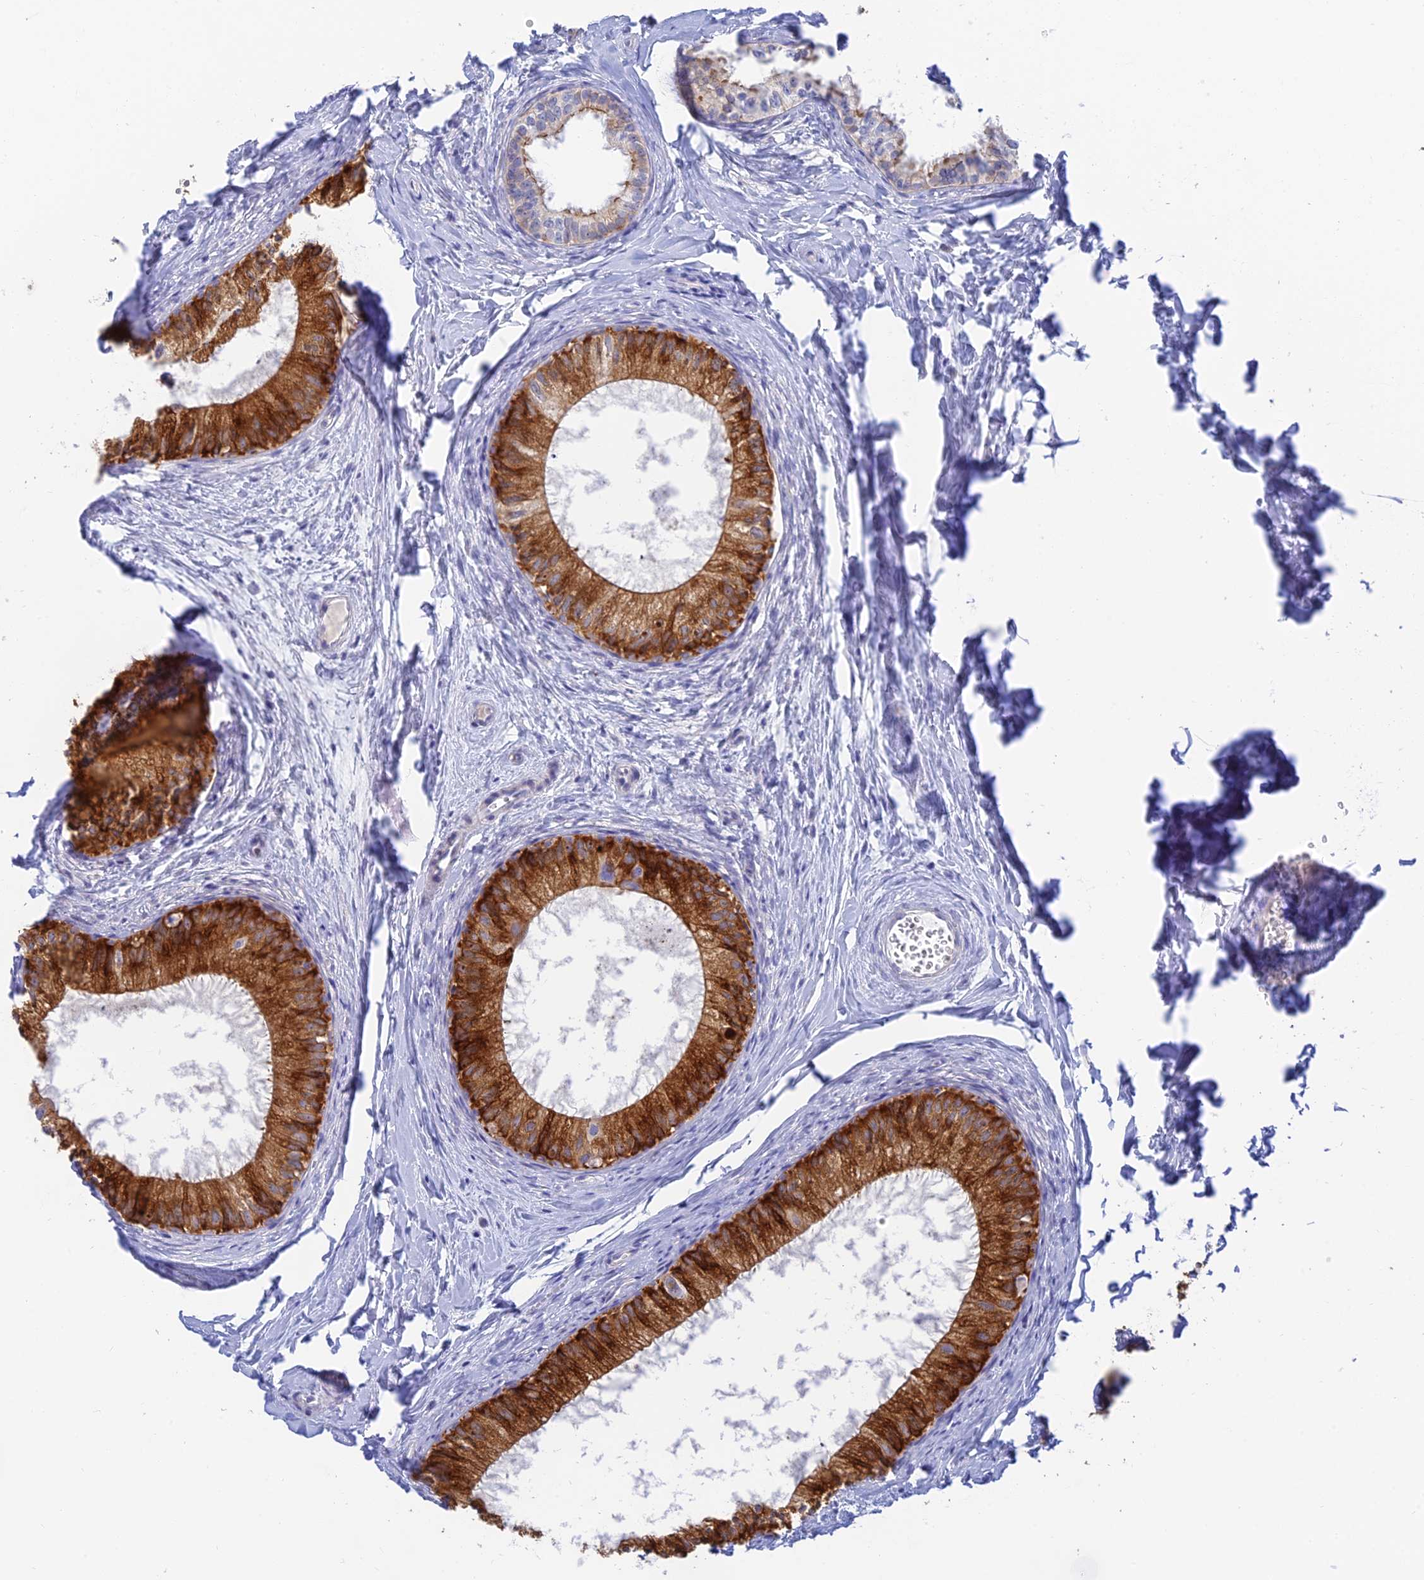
{"staining": {"intensity": "strong", "quantity": ">75%", "location": "cytoplasmic/membranous"}, "tissue": "epididymis", "cell_type": "Glandular cells", "image_type": "normal", "snomed": [{"axis": "morphology", "description": "Normal tissue, NOS"}, {"axis": "topography", "description": "Epididymis"}], "caption": "Glandular cells reveal high levels of strong cytoplasmic/membranous expression in about >75% of cells in unremarkable human epididymis.", "gene": "CEP152", "patient": {"sex": "male", "age": 34}}